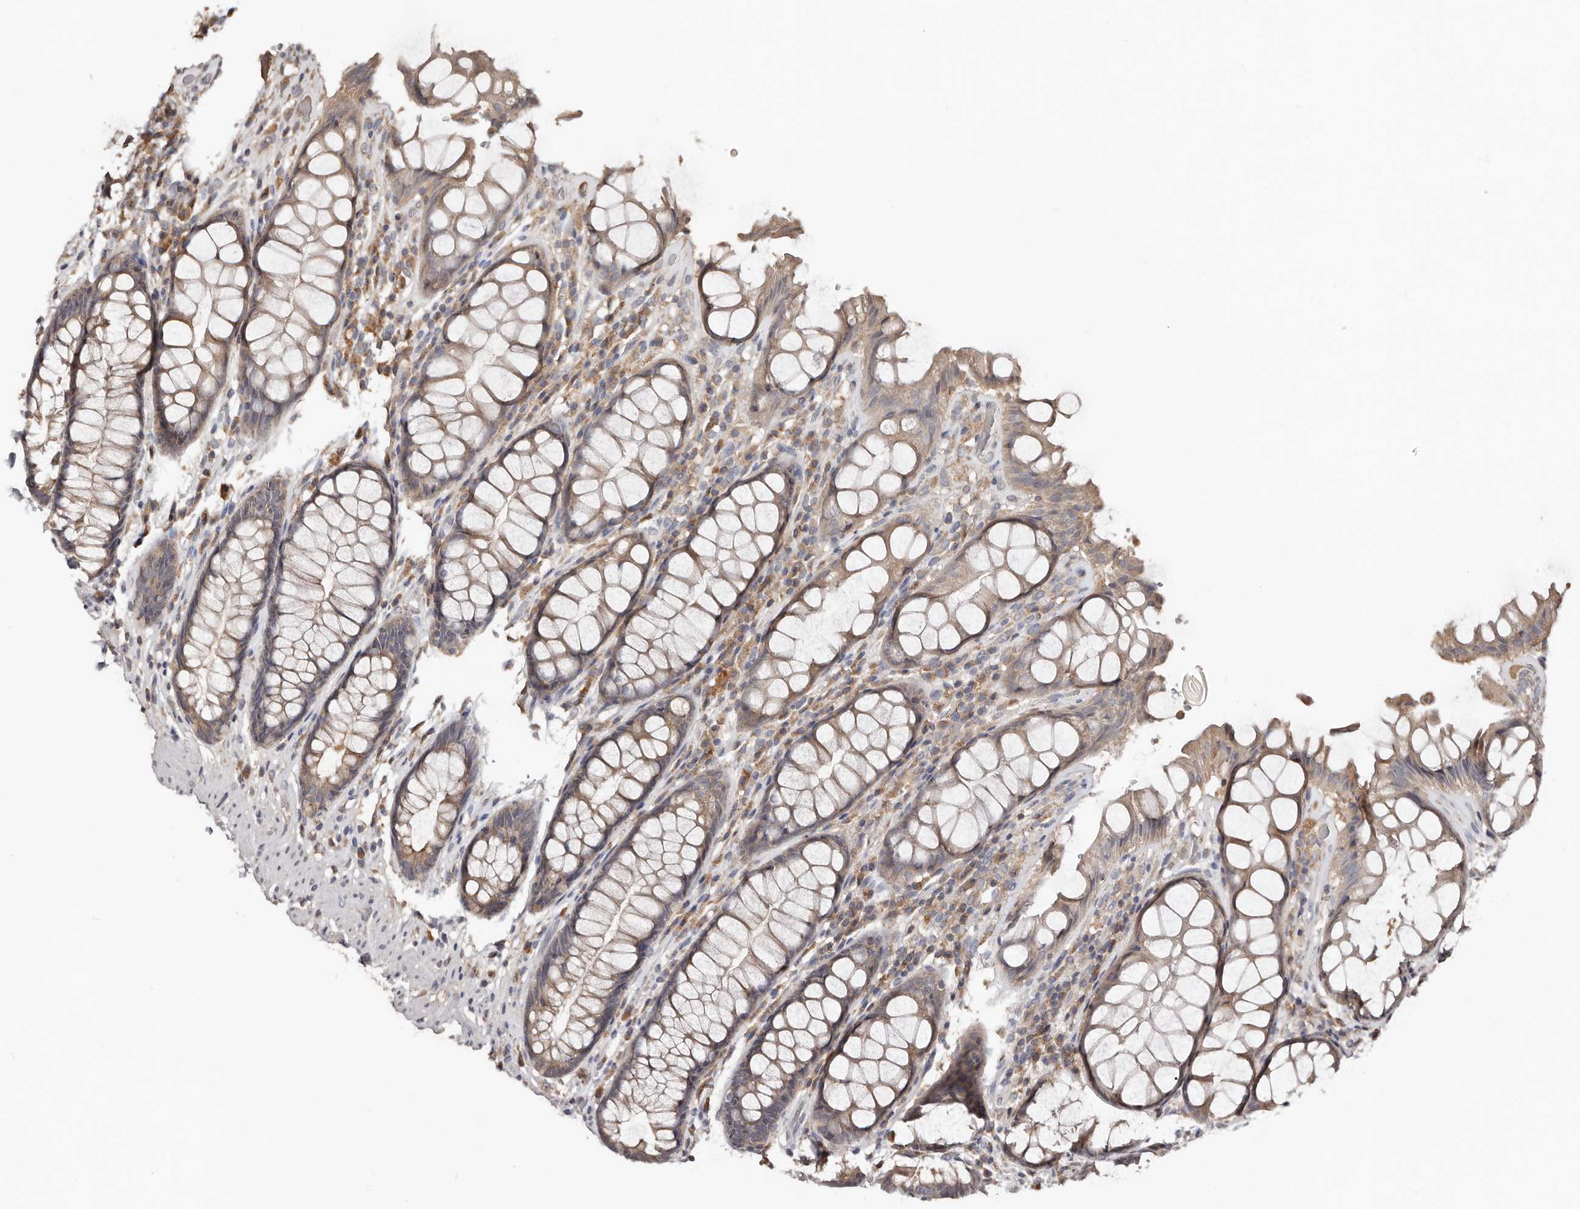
{"staining": {"intensity": "moderate", "quantity": ">75%", "location": "cytoplasmic/membranous"}, "tissue": "rectum", "cell_type": "Glandular cells", "image_type": "normal", "snomed": [{"axis": "morphology", "description": "Normal tissue, NOS"}, {"axis": "topography", "description": "Rectum"}], "caption": "Immunohistochemistry staining of unremarkable rectum, which exhibits medium levels of moderate cytoplasmic/membranous expression in approximately >75% of glandular cells indicating moderate cytoplasmic/membranous protein positivity. The staining was performed using DAB (3,3'-diaminobenzidine) (brown) for protein detection and nuclei were counterstained in hematoxylin (blue).", "gene": "SLC39A2", "patient": {"sex": "male", "age": 64}}